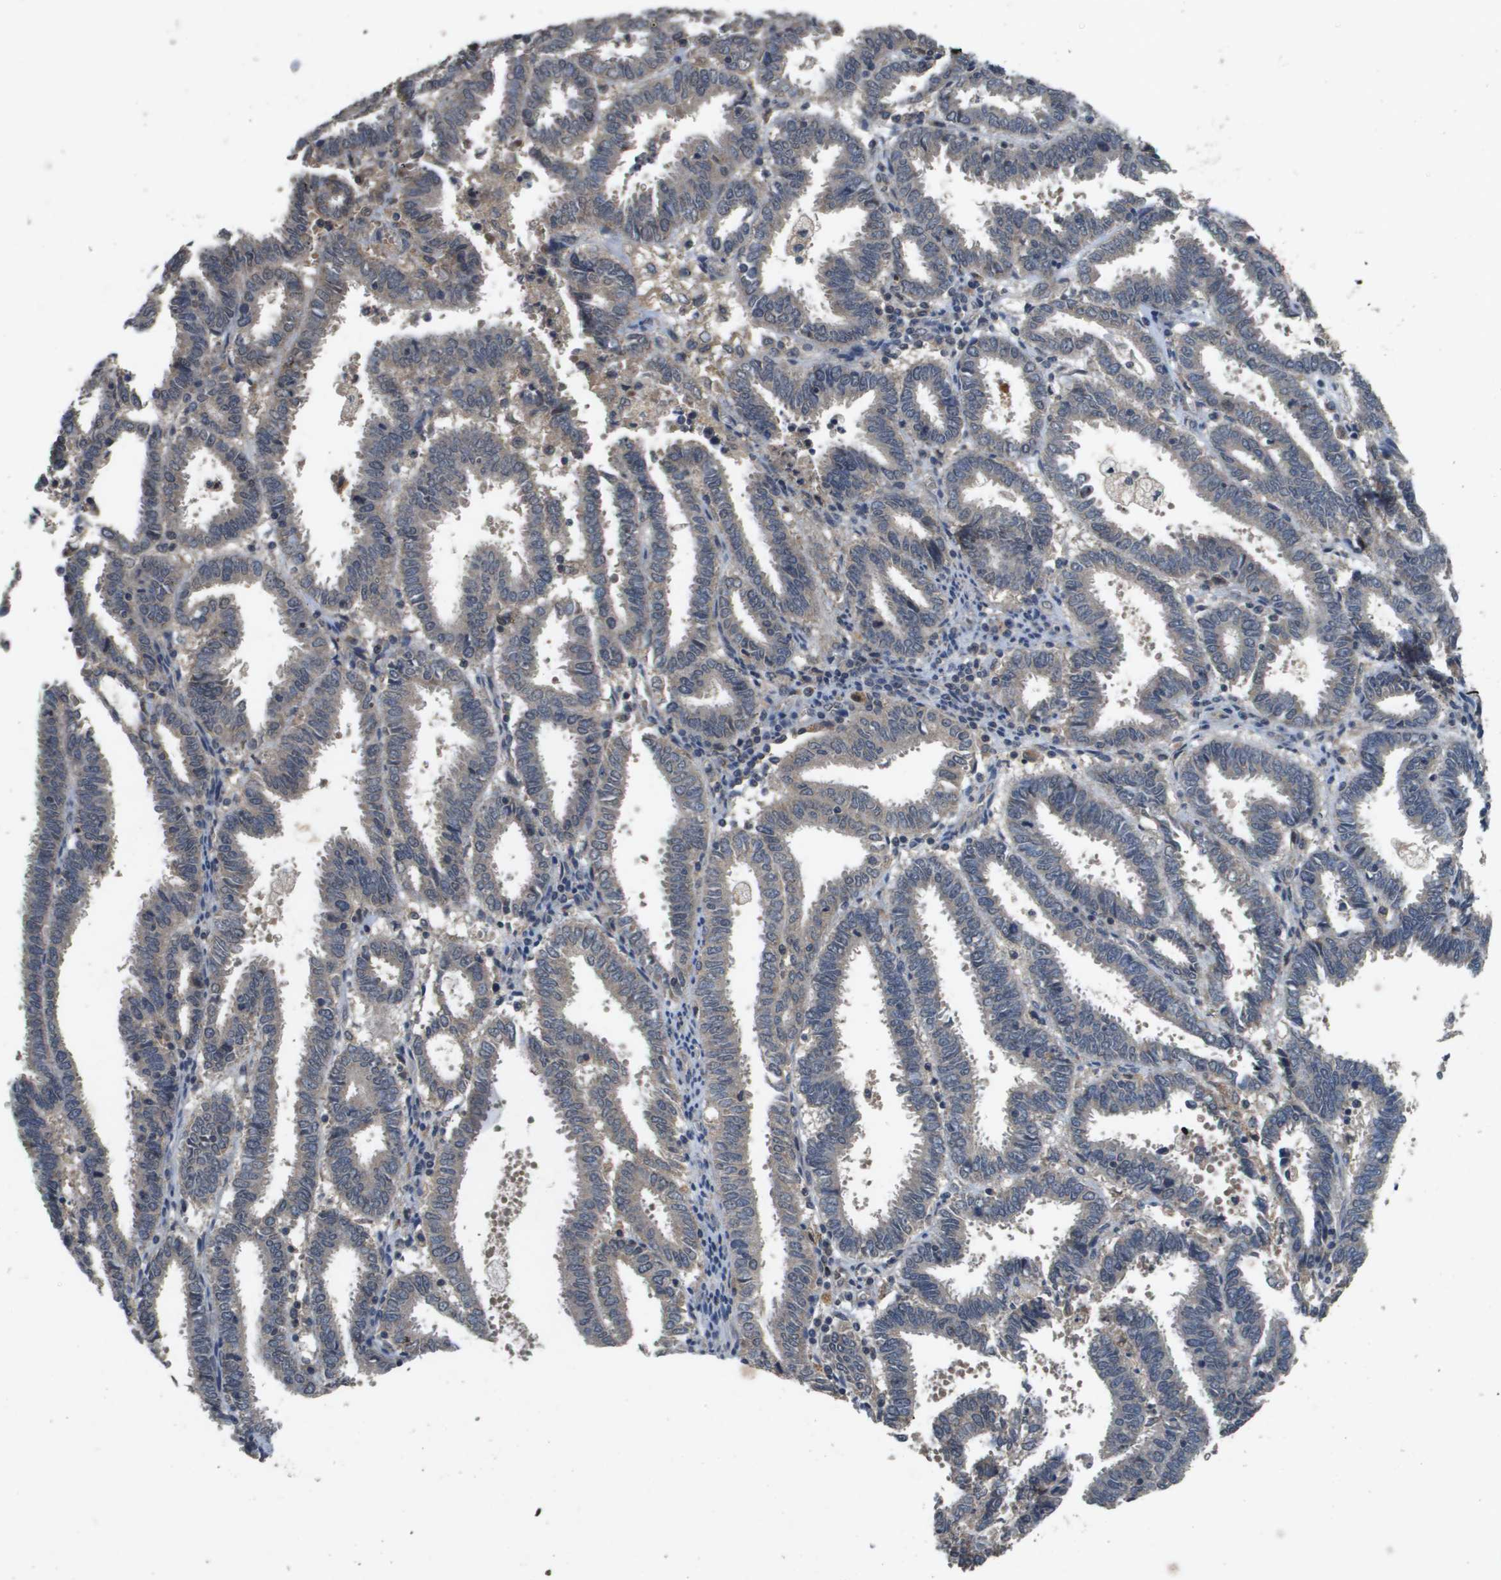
{"staining": {"intensity": "weak", "quantity": "<25%", "location": "cytoplasmic/membranous"}, "tissue": "endometrial cancer", "cell_type": "Tumor cells", "image_type": "cancer", "snomed": [{"axis": "morphology", "description": "Adenocarcinoma, NOS"}, {"axis": "topography", "description": "Uterus"}], "caption": "Tumor cells are negative for protein expression in human adenocarcinoma (endometrial).", "gene": "PROC", "patient": {"sex": "female", "age": 83}}